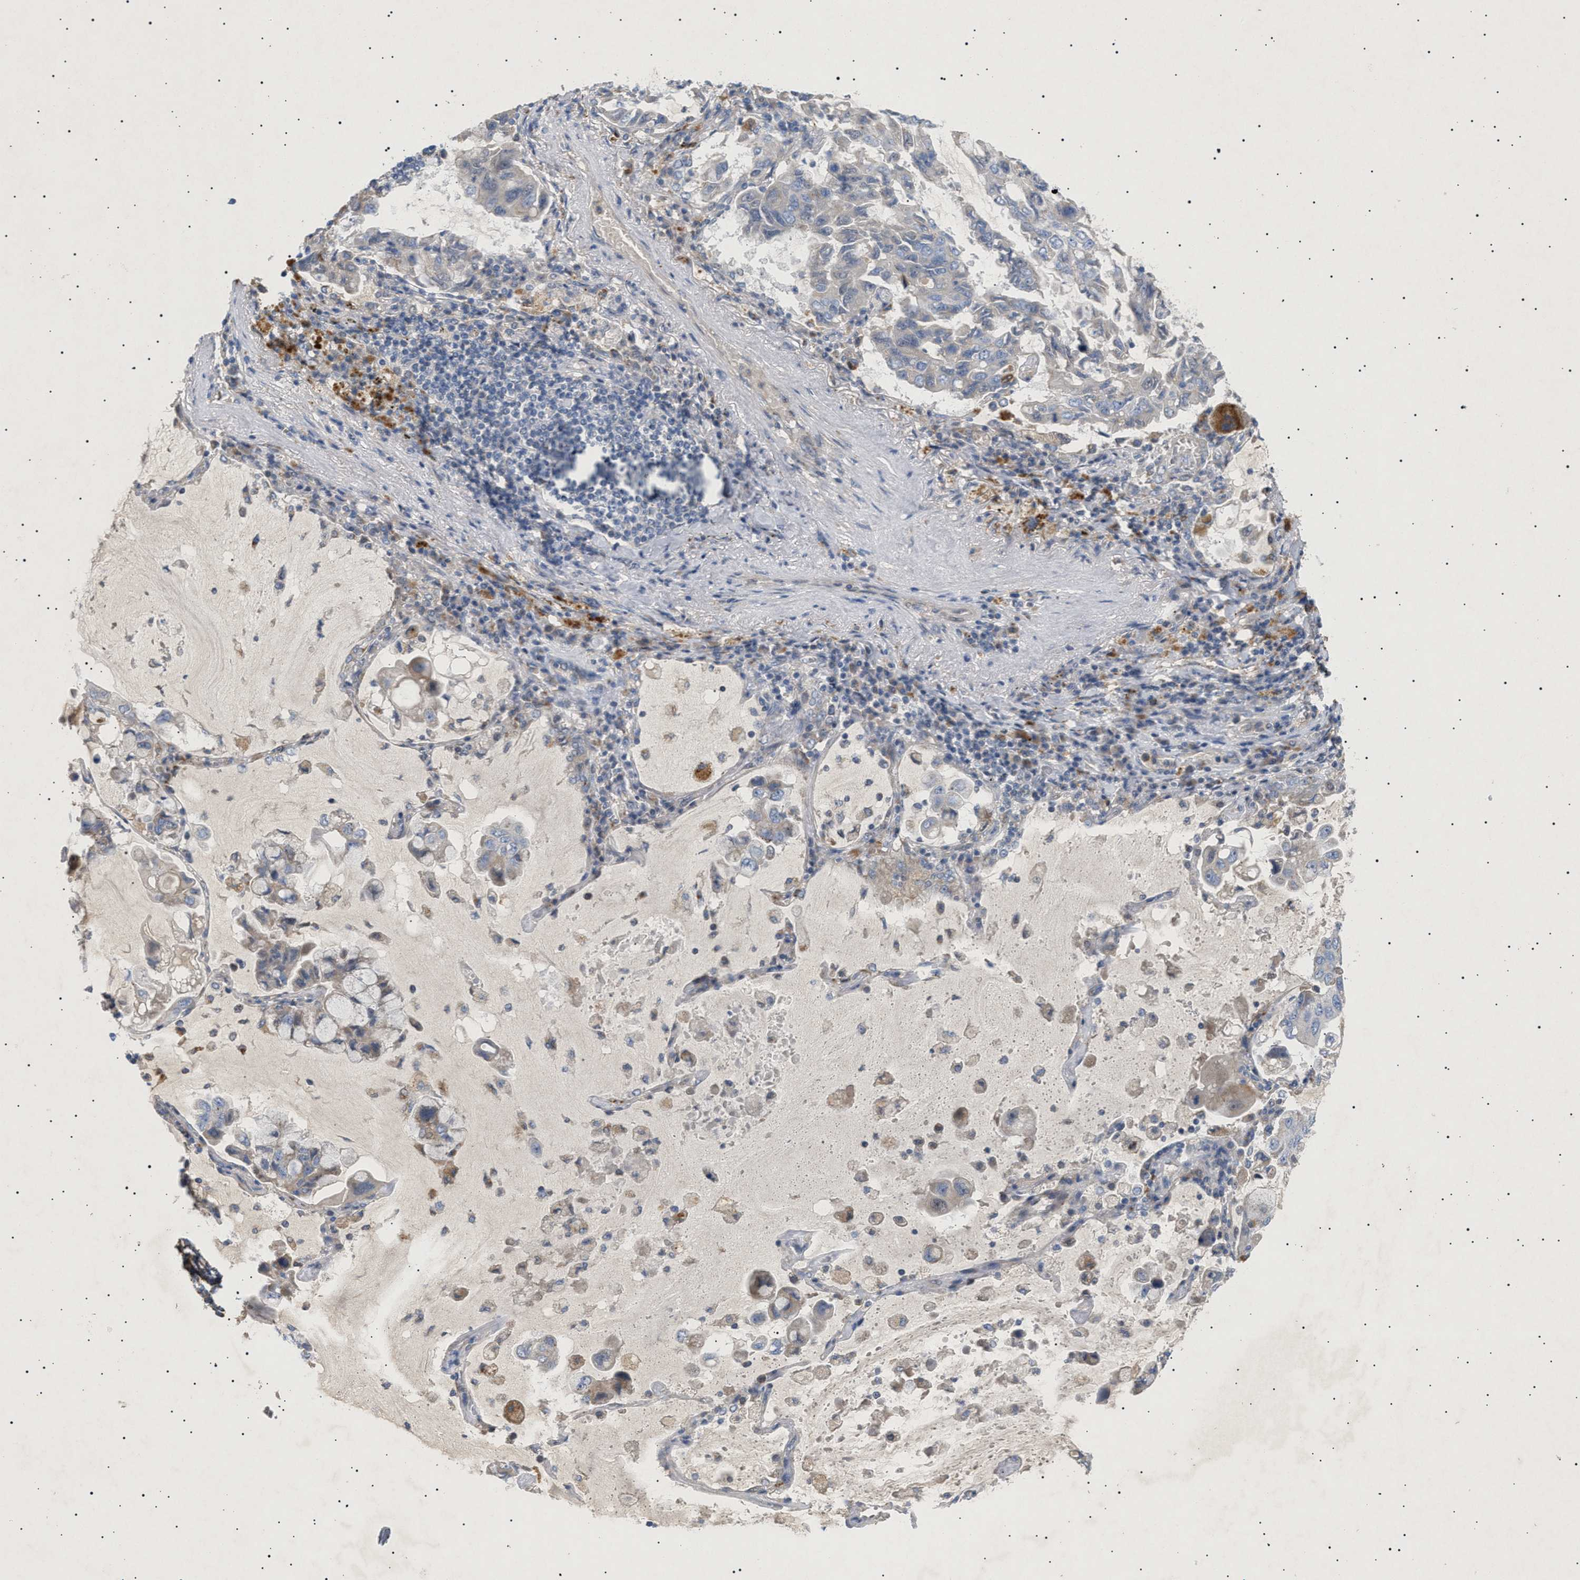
{"staining": {"intensity": "moderate", "quantity": "<25%", "location": "cytoplasmic/membranous"}, "tissue": "lung cancer", "cell_type": "Tumor cells", "image_type": "cancer", "snomed": [{"axis": "morphology", "description": "Adenocarcinoma, NOS"}, {"axis": "topography", "description": "Lung"}], "caption": "Protein staining demonstrates moderate cytoplasmic/membranous staining in about <25% of tumor cells in lung cancer (adenocarcinoma). (DAB IHC, brown staining for protein, blue staining for nuclei).", "gene": "SIRT5", "patient": {"sex": "male", "age": 64}}